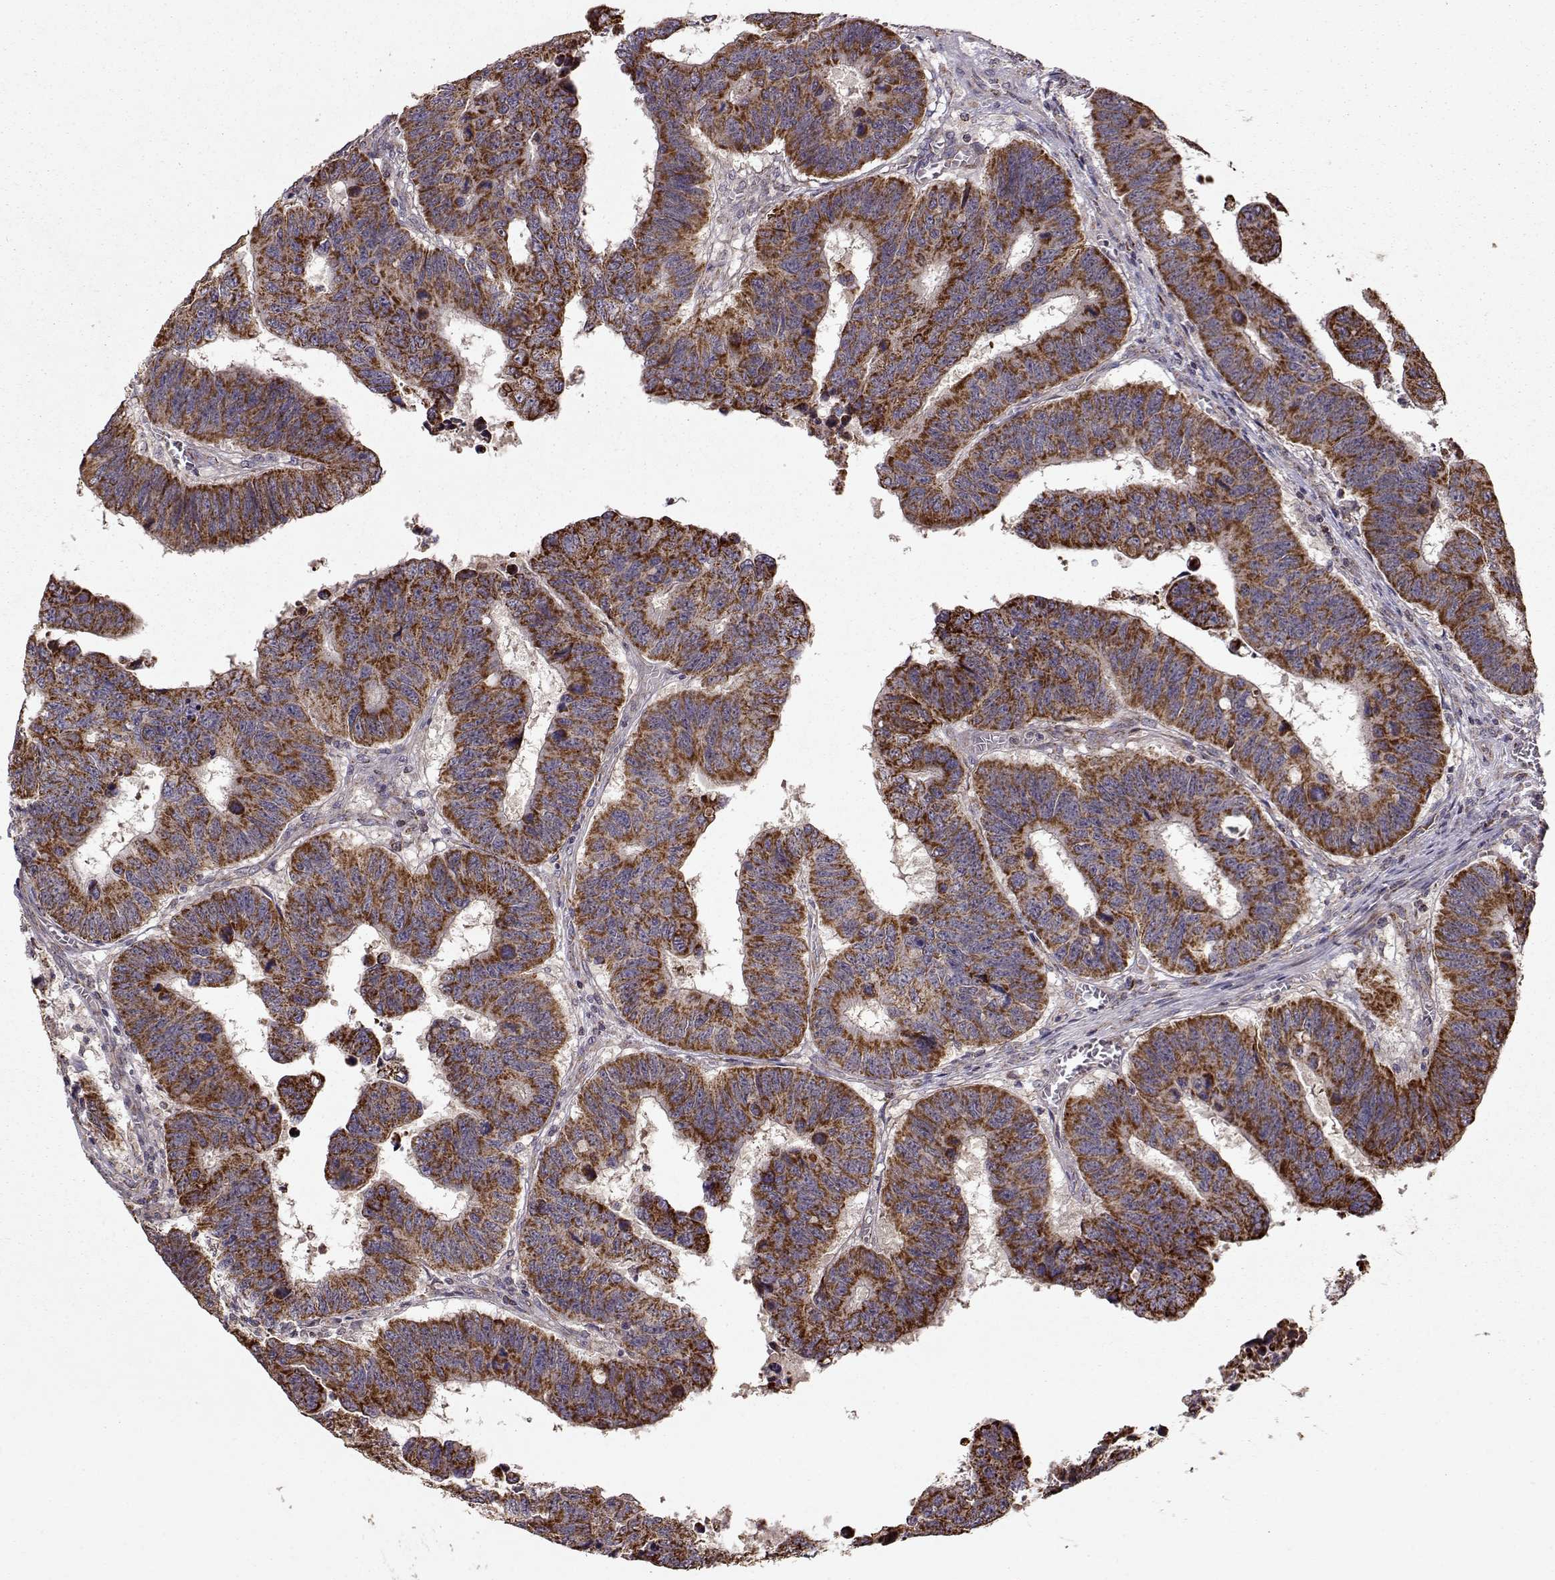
{"staining": {"intensity": "strong", "quantity": ">75%", "location": "cytoplasmic/membranous"}, "tissue": "colorectal cancer", "cell_type": "Tumor cells", "image_type": "cancer", "snomed": [{"axis": "morphology", "description": "Adenocarcinoma, NOS"}, {"axis": "topography", "description": "Appendix"}, {"axis": "topography", "description": "Colon"}, {"axis": "topography", "description": "Cecum"}, {"axis": "topography", "description": "Colon asc"}], "caption": "Protein expression by IHC shows strong cytoplasmic/membranous expression in approximately >75% of tumor cells in colorectal cancer.", "gene": "CMTM3", "patient": {"sex": "female", "age": 85}}